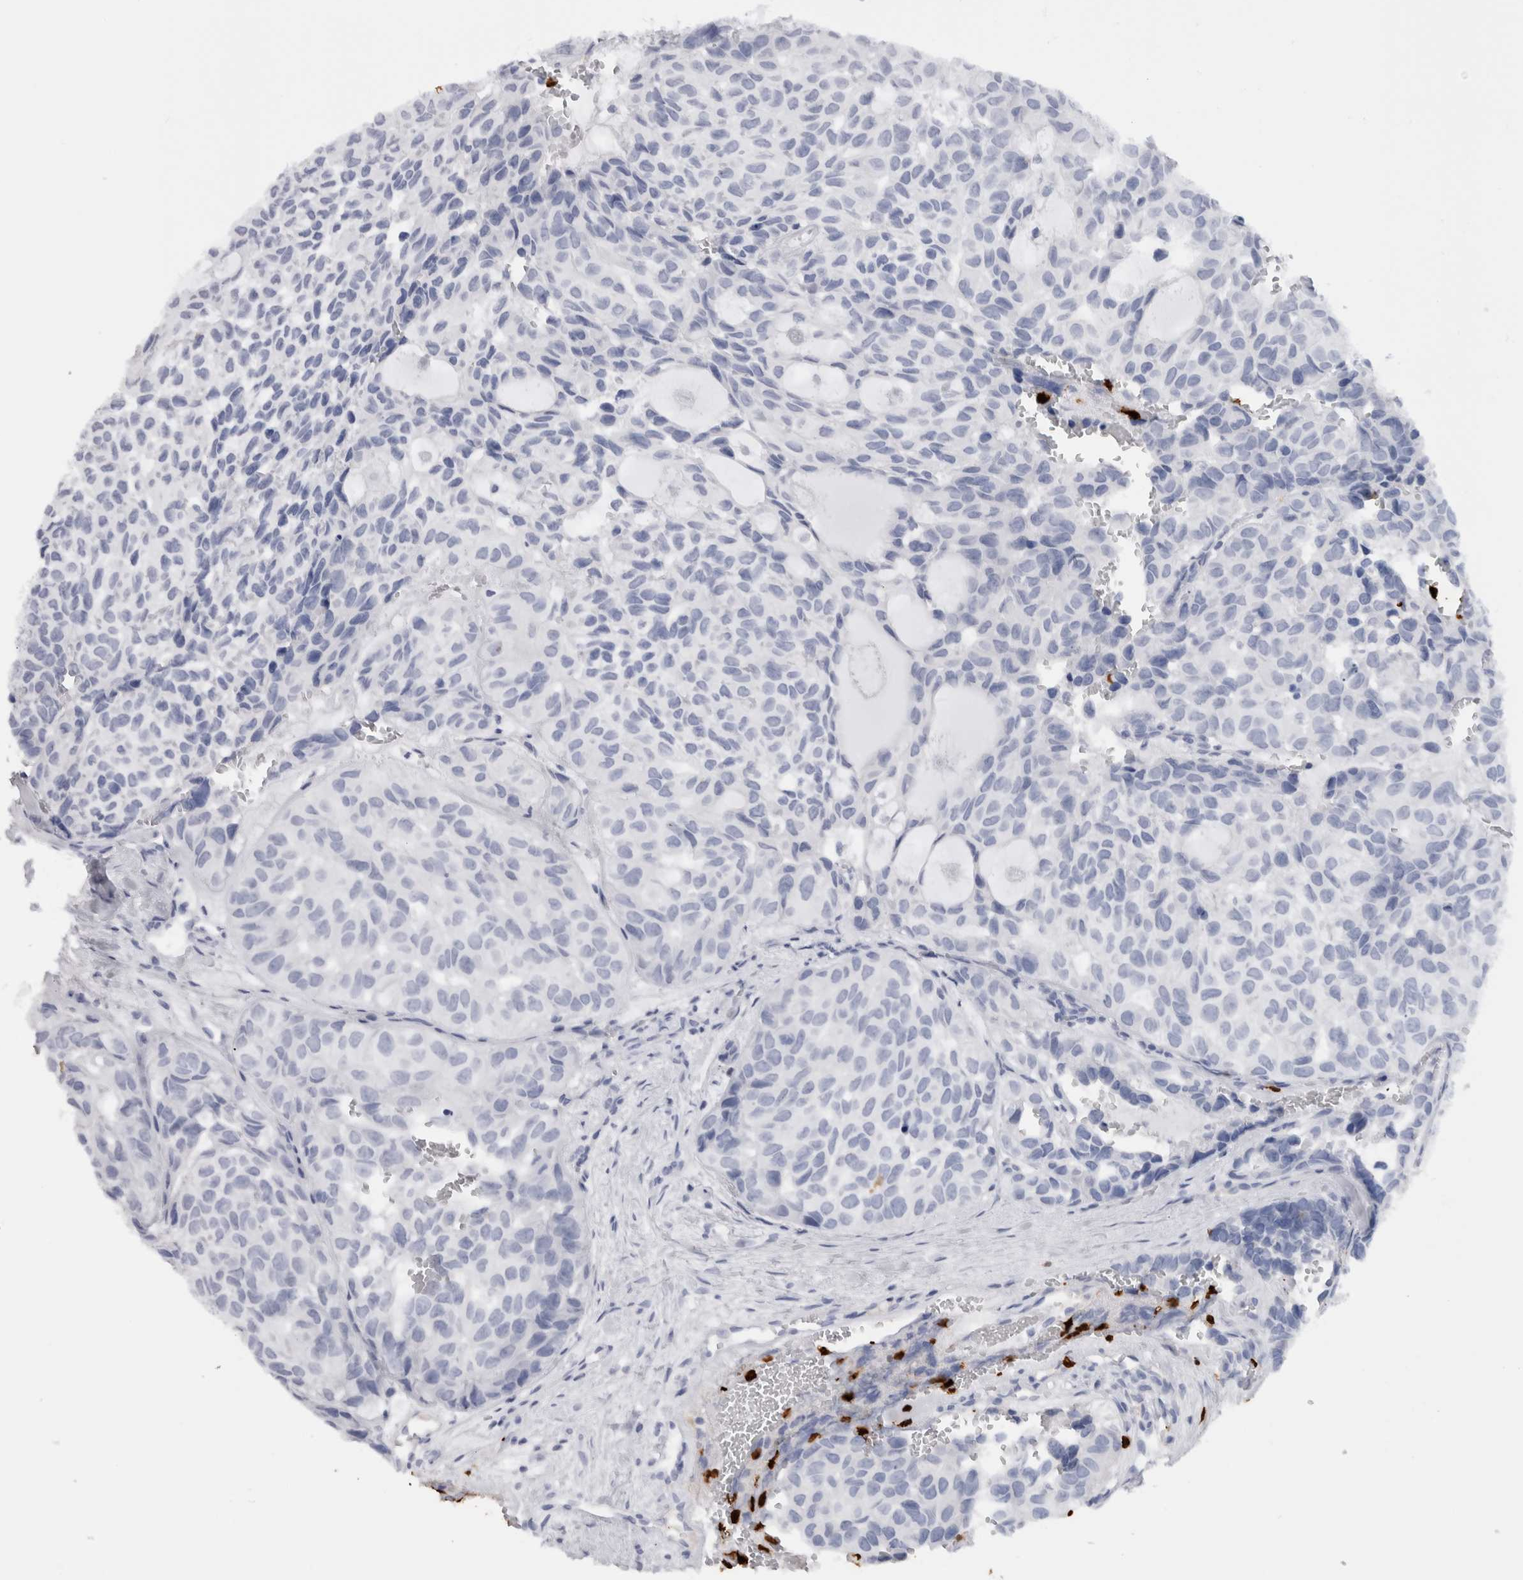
{"staining": {"intensity": "negative", "quantity": "none", "location": "none"}, "tissue": "head and neck cancer", "cell_type": "Tumor cells", "image_type": "cancer", "snomed": [{"axis": "morphology", "description": "Adenocarcinoma, NOS"}, {"axis": "topography", "description": "Salivary gland, NOS"}, {"axis": "topography", "description": "Head-Neck"}], "caption": "Tumor cells show no significant protein staining in adenocarcinoma (head and neck).", "gene": "S100A8", "patient": {"sex": "female", "age": 76}}